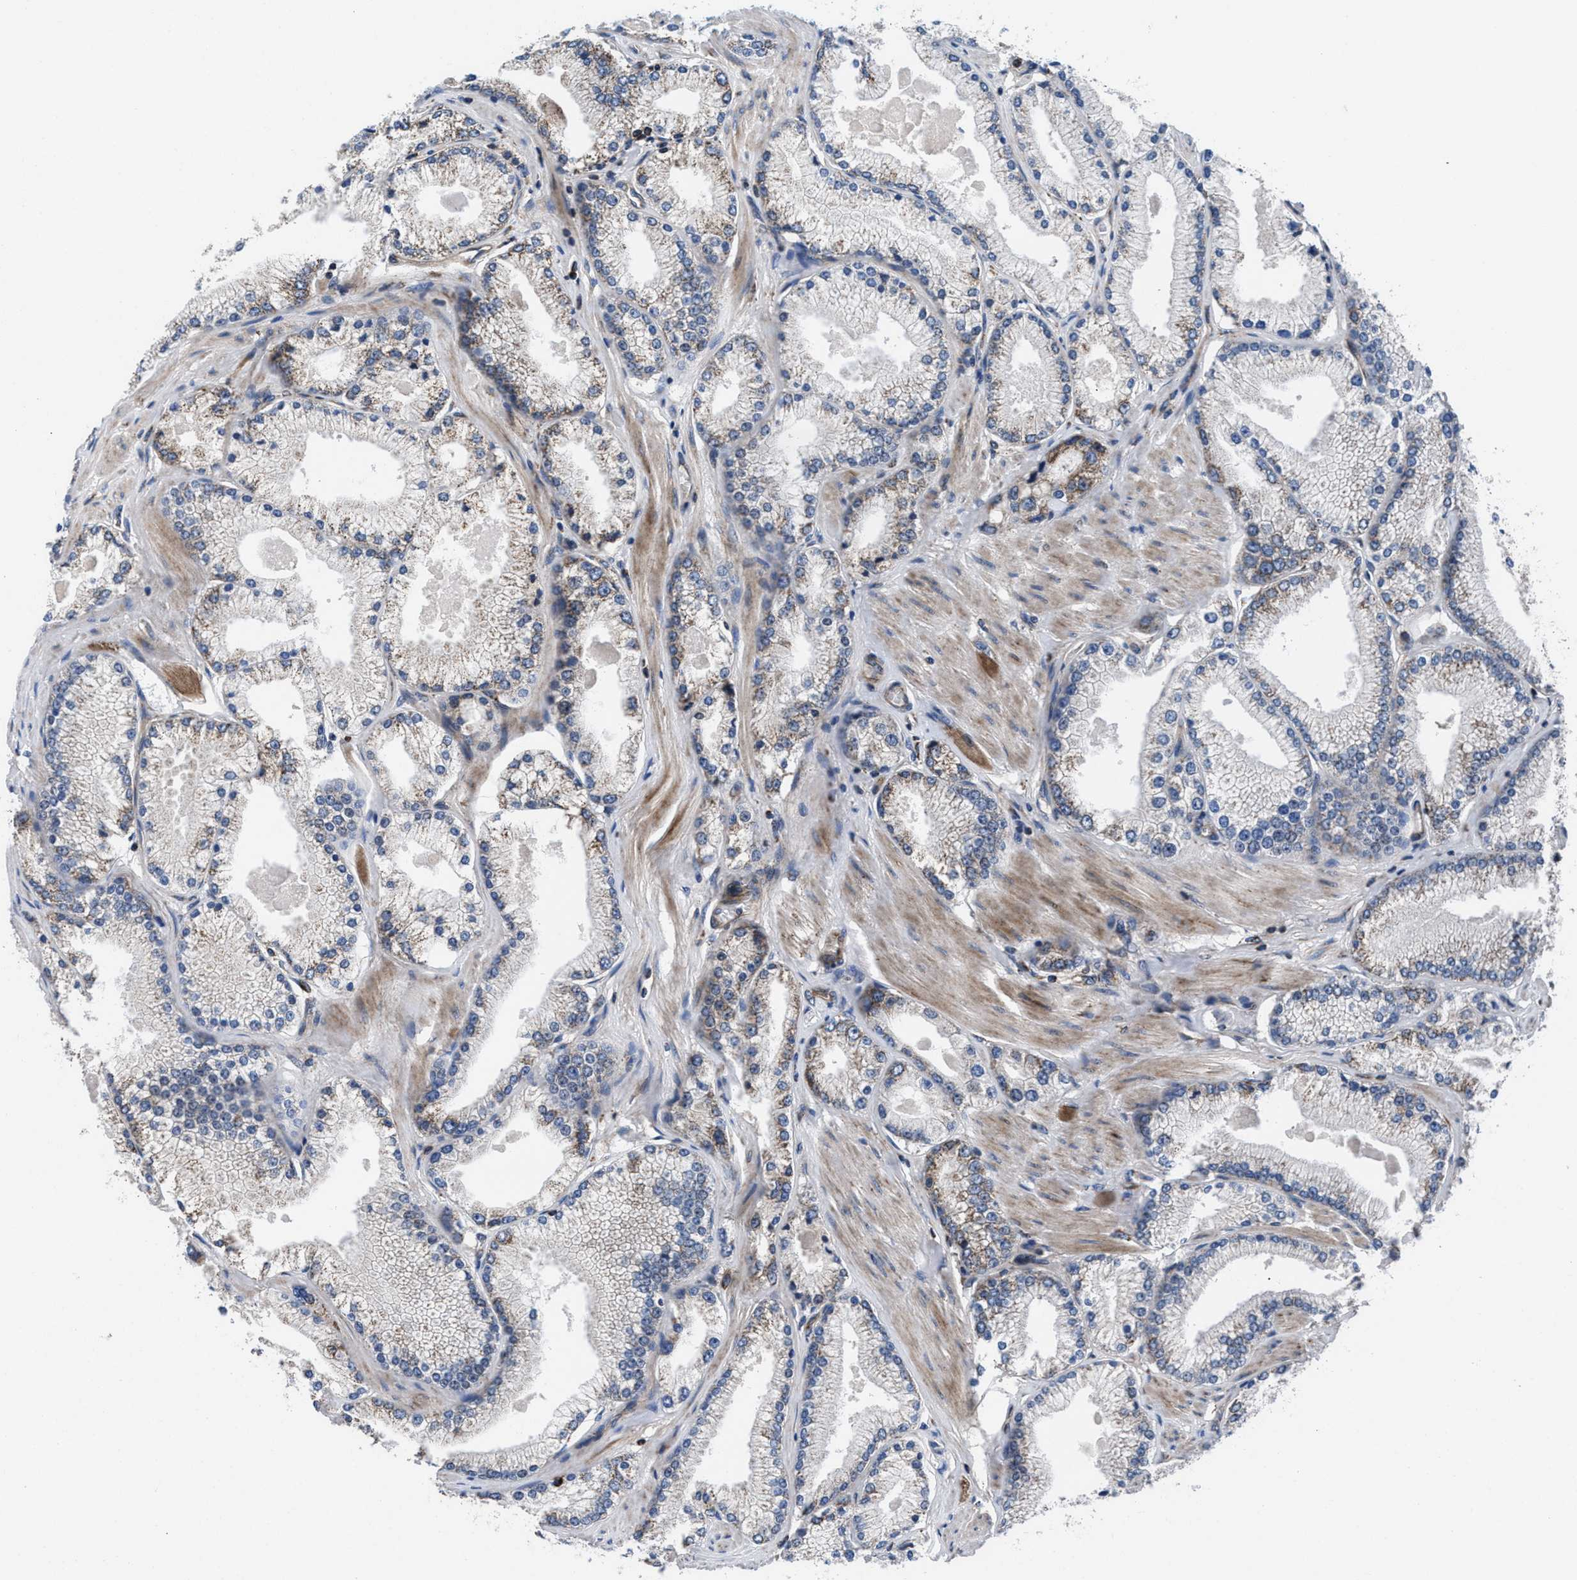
{"staining": {"intensity": "moderate", "quantity": "25%-75%", "location": "cytoplasmic/membranous"}, "tissue": "prostate cancer", "cell_type": "Tumor cells", "image_type": "cancer", "snomed": [{"axis": "morphology", "description": "Adenocarcinoma, High grade"}, {"axis": "topography", "description": "Prostate"}], "caption": "Immunohistochemistry (IHC) image of human high-grade adenocarcinoma (prostate) stained for a protein (brown), which displays medium levels of moderate cytoplasmic/membranous expression in approximately 25%-75% of tumor cells.", "gene": "PRR15L", "patient": {"sex": "male", "age": 50}}